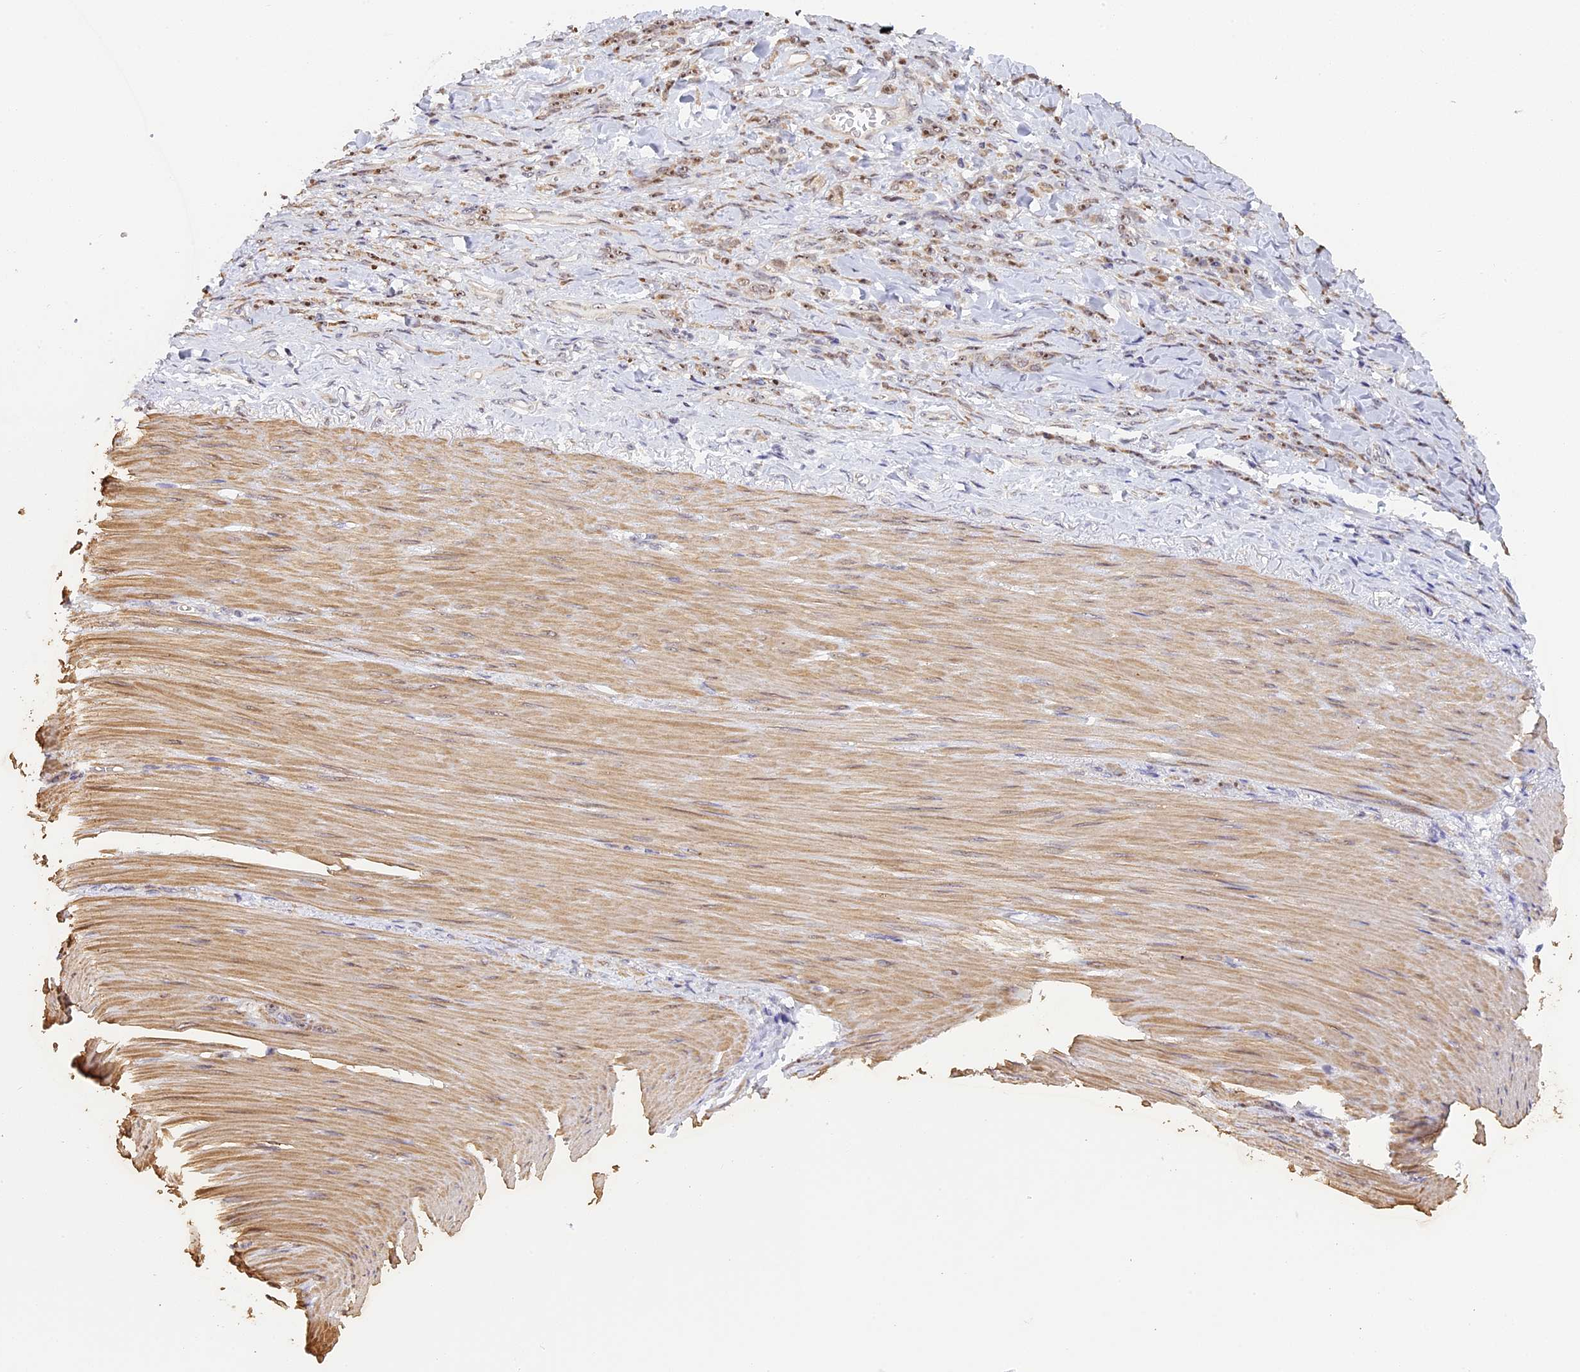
{"staining": {"intensity": "weak", "quantity": "25%-75%", "location": "nuclear"}, "tissue": "stomach cancer", "cell_type": "Tumor cells", "image_type": "cancer", "snomed": [{"axis": "morphology", "description": "Normal tissue, NOS"}, {"axis": "morphology", "description": "Adenocarcinoma, NOS"}, {"axis": "topography", "description": "Stomach"}], "caption": "The photomicrograph reveals a brown stain indicating the presence of a protein in the nuclear of tumor cells in stomach cancer. (Brightfield microscopy of DAB IHC at high magnification).", "gene": "MGA", "patient": {"sex": "male", "age": 82}}